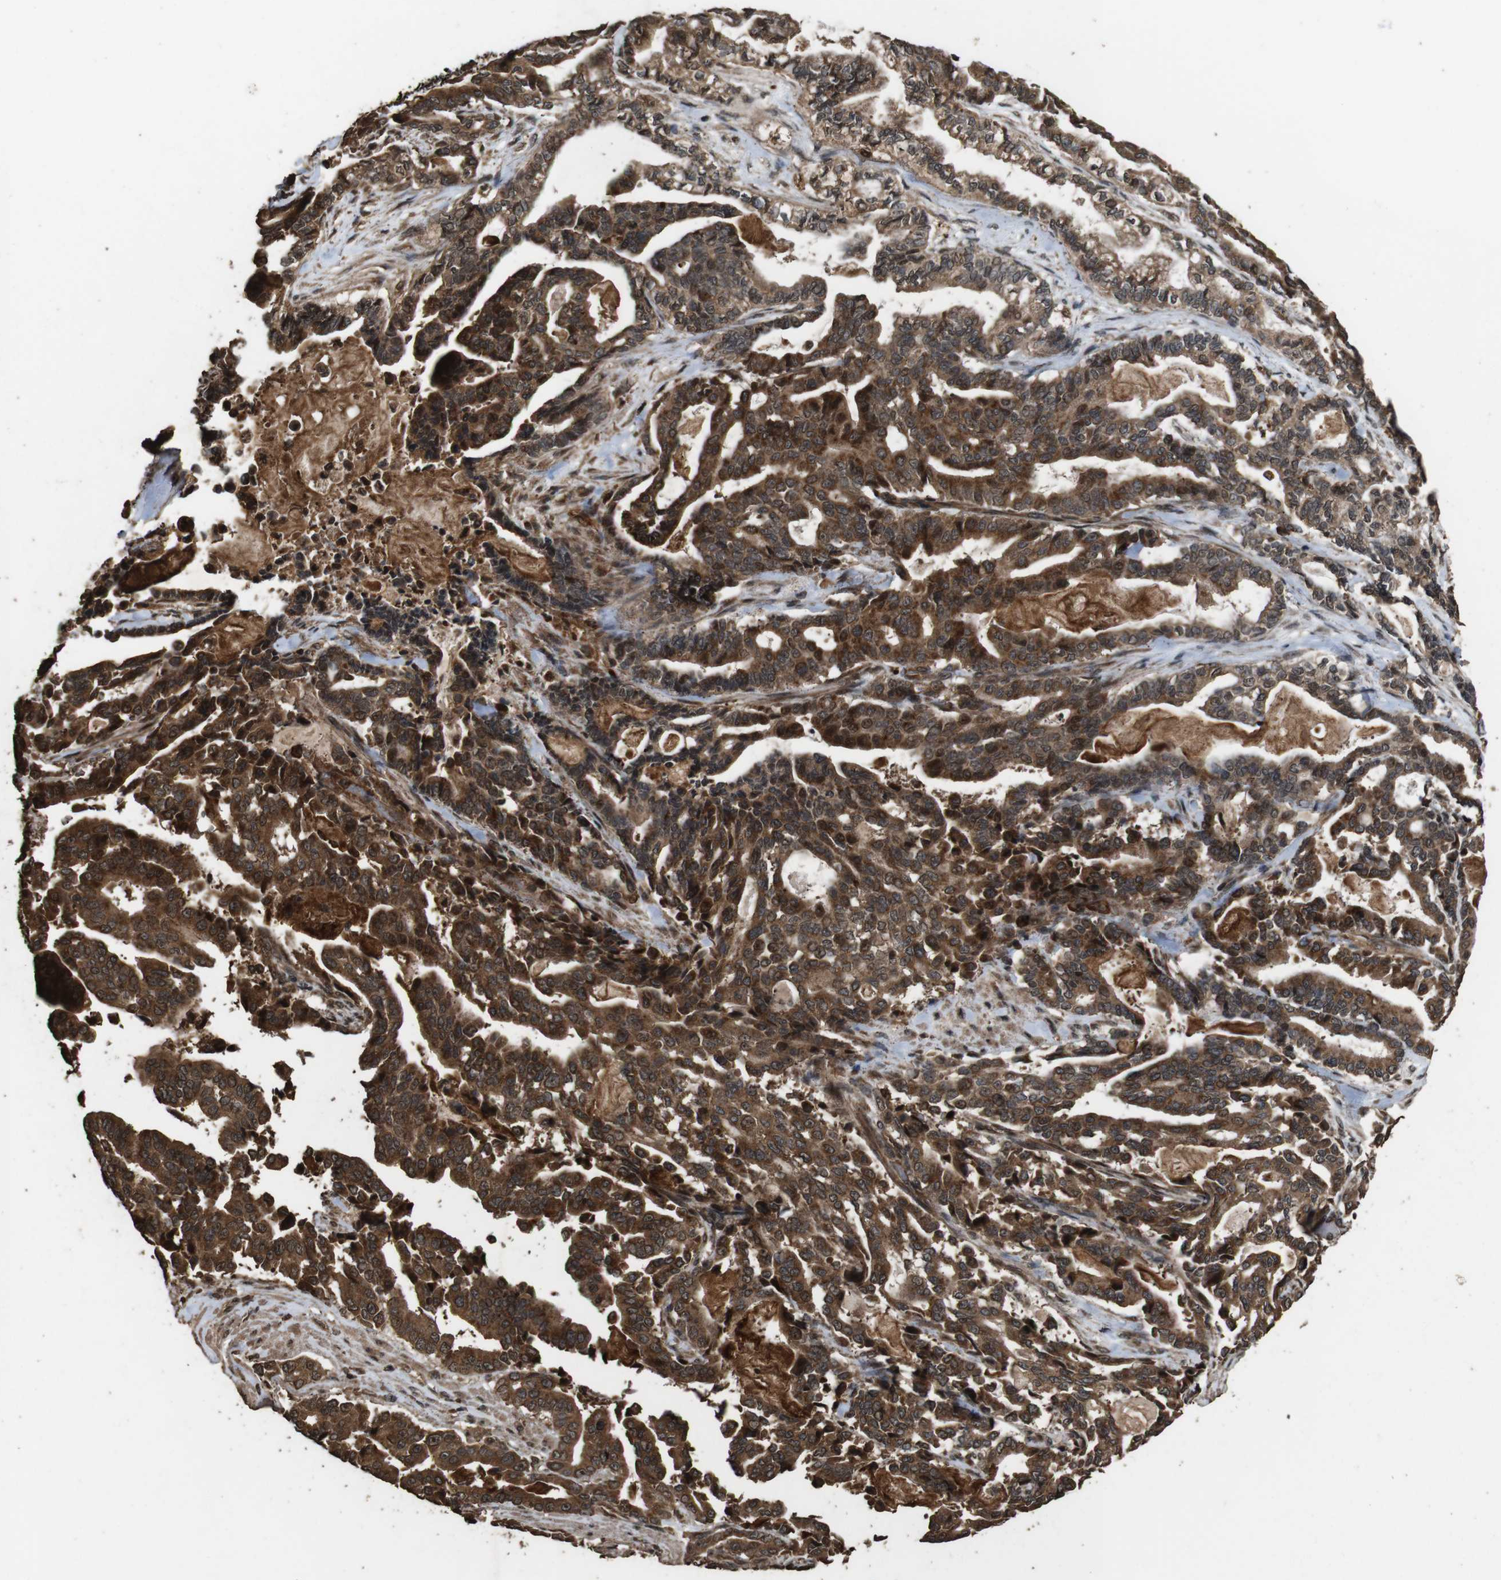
{"staining": {"intensity": "strong", "quantity": ">75%", "location": "cytoplasmic/membranous"}, "tissue": "pancreatic cancer", "cell_type": "Tumor cells", "image_type": "cancer", "snomed": [{"axis": "morphology", "description": "Adenocarcinoma, NOS"}, {"axis": "topography", "description": "Pancreas"}], "caption": "The photomicrograph reveals staining of pancreatic adenocarcinoma, revealing strong cytoplasmic/membranous protein expression (brown color) within tumor cells.", "gene": "RRAS2", "patient": {"sex": "male", "age": 63}}